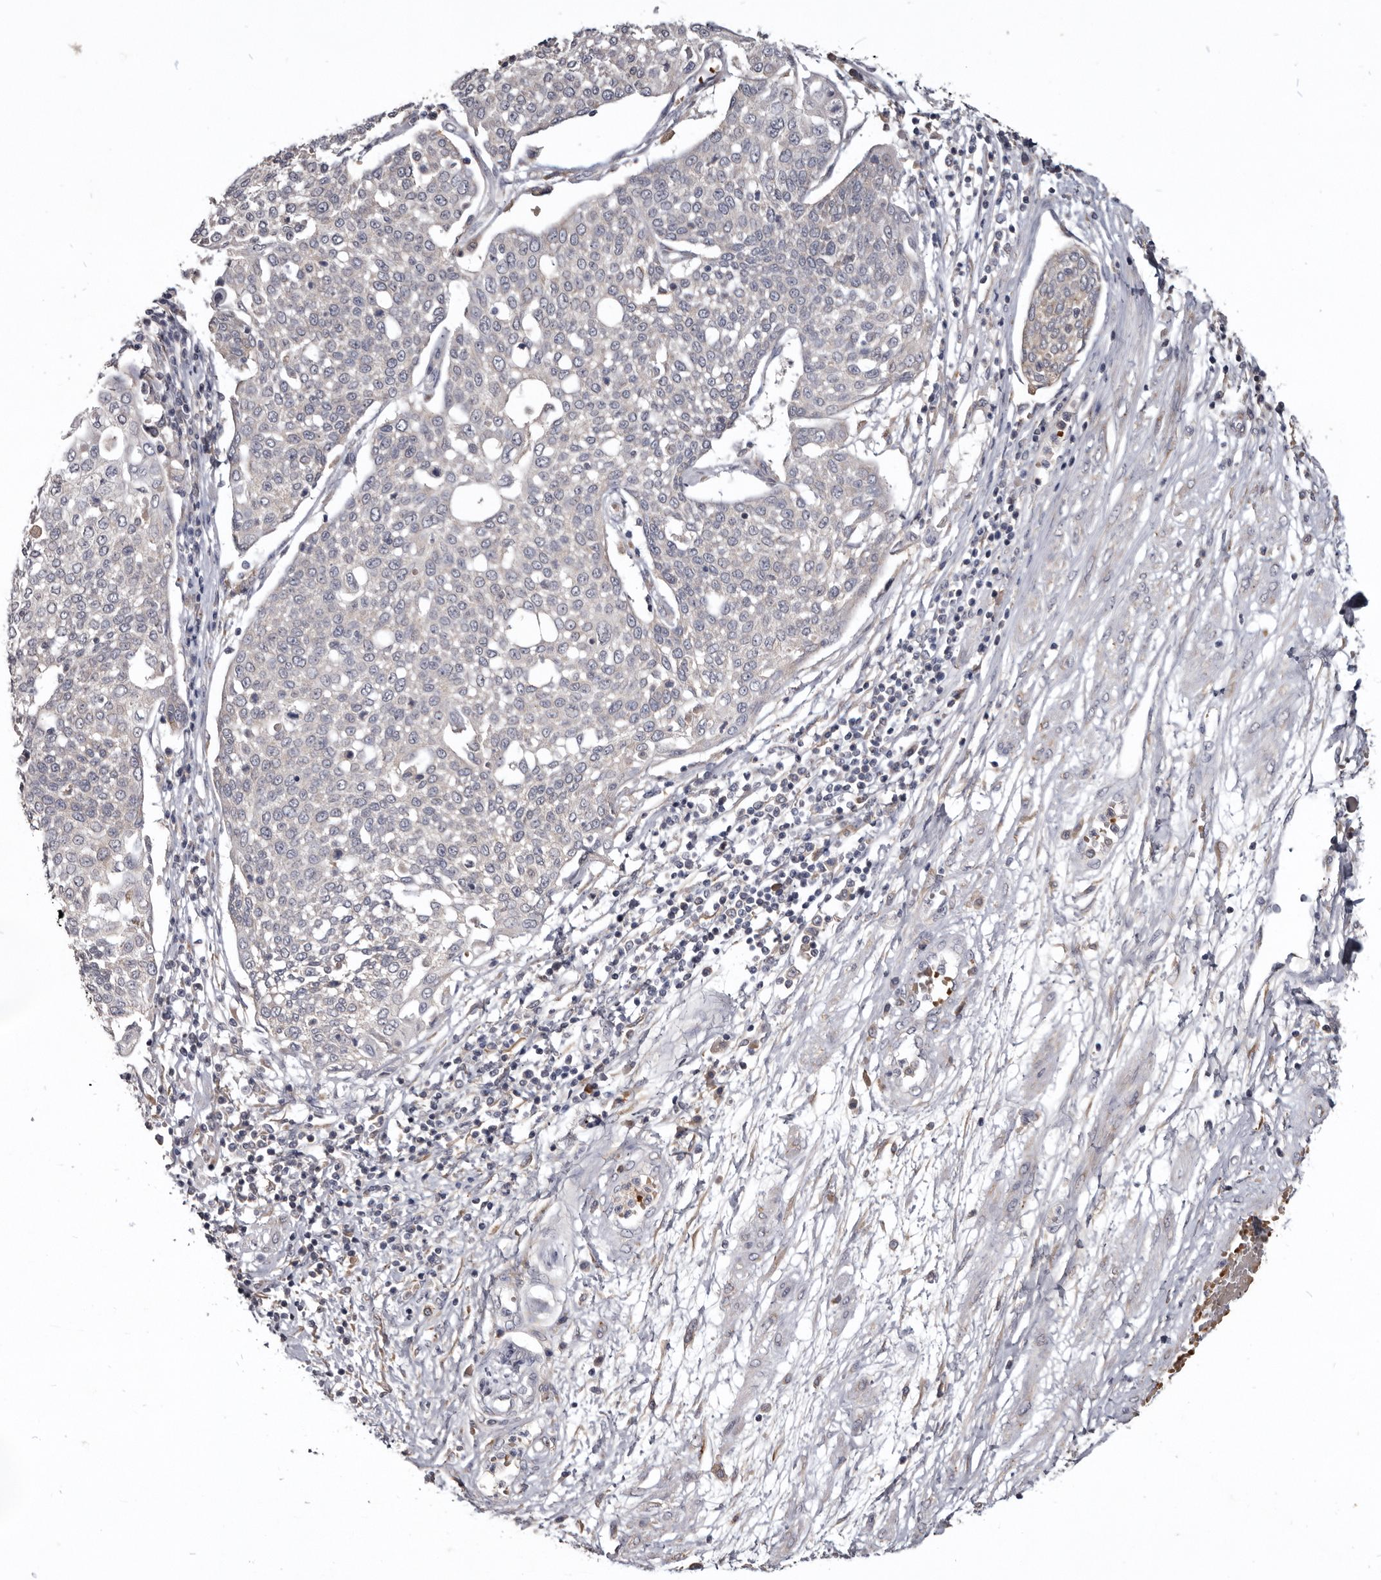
{"staining": {"intensity": "negative", "quantity": "none", "location": "none"}, "tissue": "cervical cancer", "cell_type": "Tumor cells", "image_type": "cancer", "snomed": [{"axis": "morphology", "description": "Squamous cell carcinoma, NOS"}, {"axis": "topography", "description": "Cervix"}], "caption": "This is an immunohistochemistry (IHC) histopathology image of human cervical cancer (squamous cell carcinoma). There is no positivity in tumor cells.", "gene": "NENF", "patient": {"sex": "female", "age": 34}}